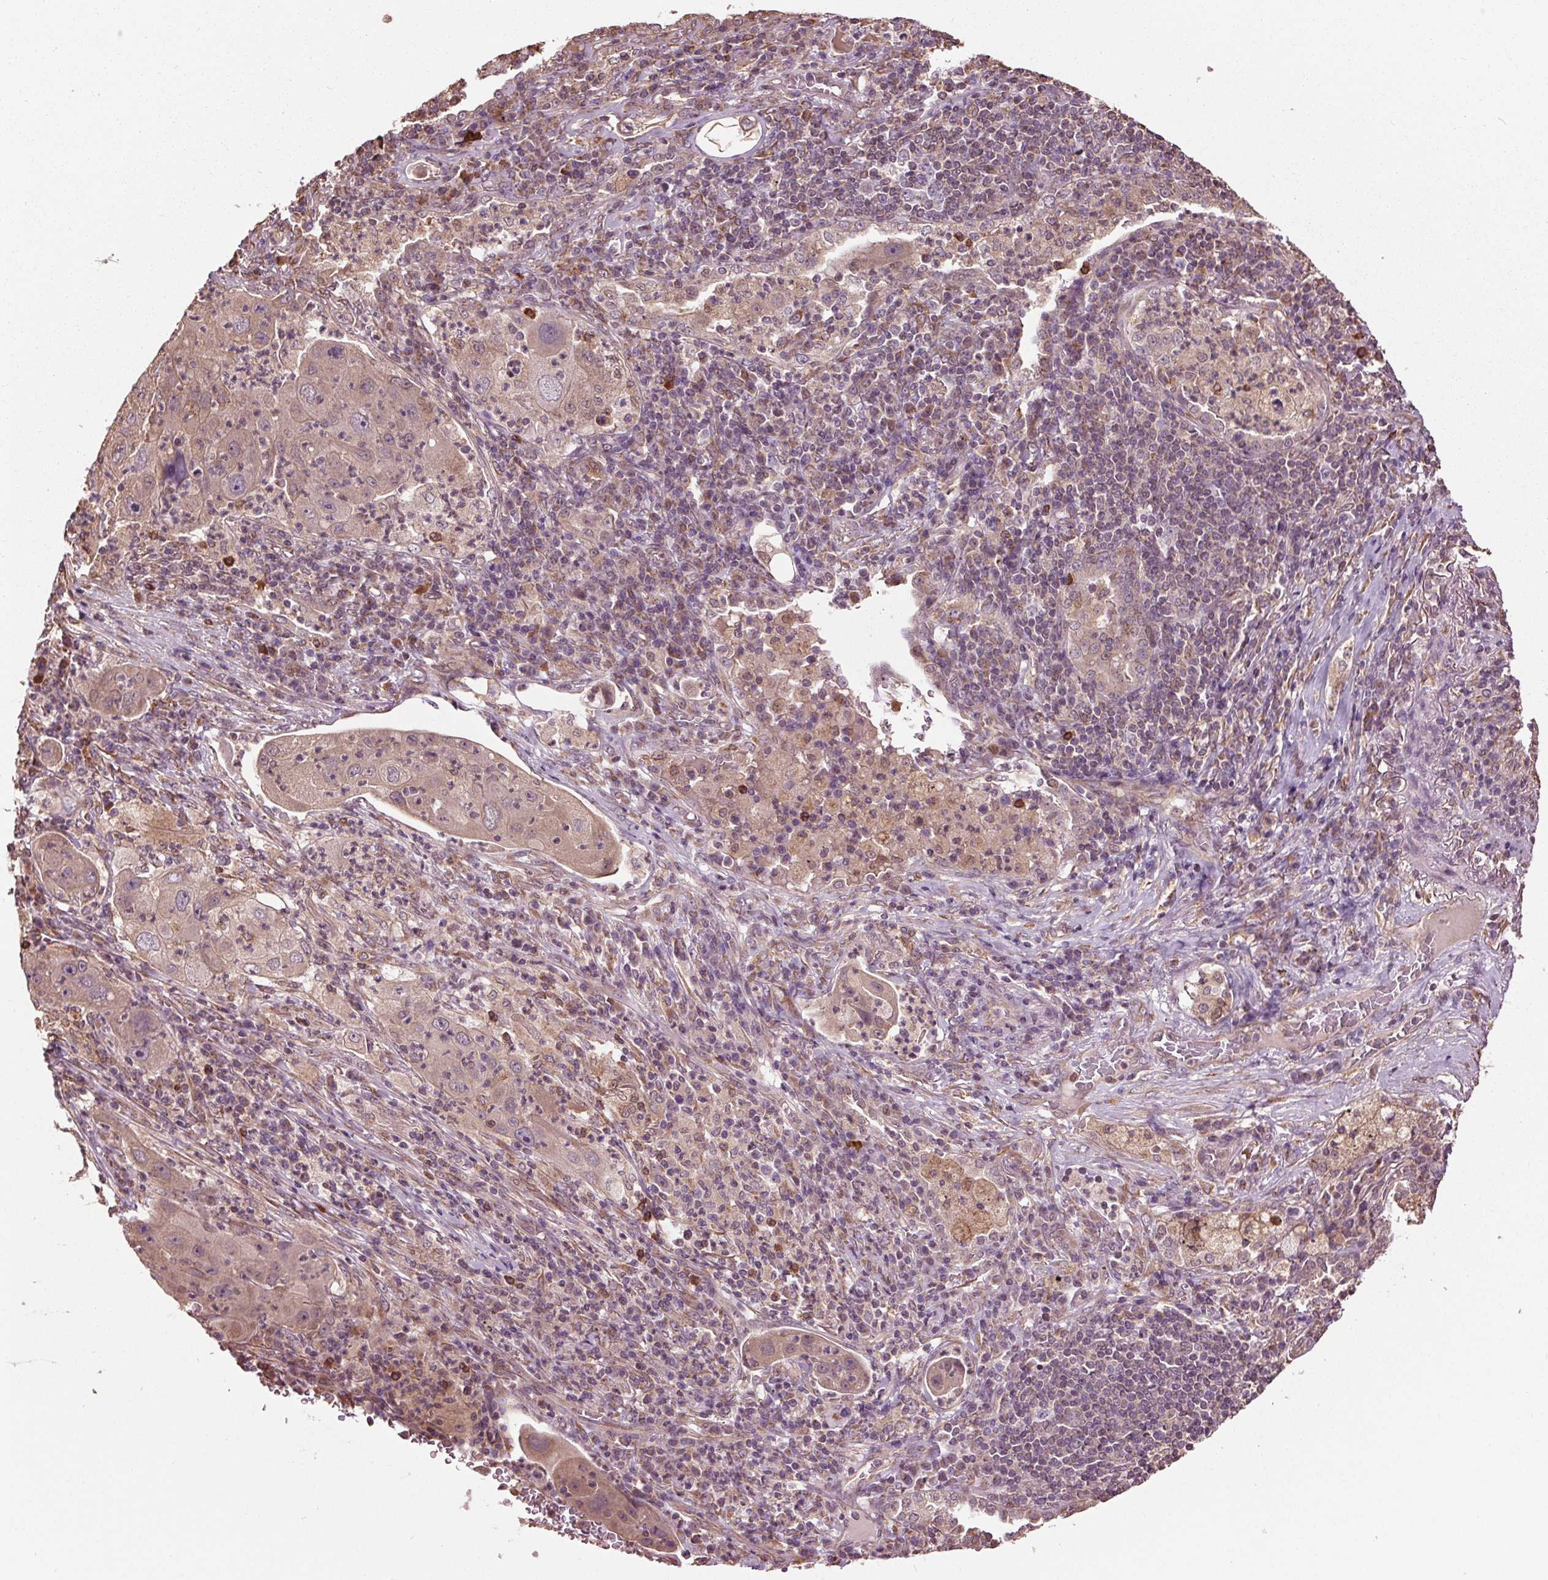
{"staining": {"intensity": "weak", "quantity": "25%-75%", "location": "cytoplasmic/membranous"}, "tissue": "lung cancer", "cell_type": "Tumor cells", "image_type": "cancer", "snomed": [{"axis": "morphology", "description": "Squamous cell carcinoma, NOS"}, {"axis": "topography", "description": "Lung"}], "caption": "Squamous cell carcinoma (lung) stained for a protein displays weak cytoplasmic/membranous positivity in tumor cells.", "gene": "RNPEP", "patient": {"sex": "female", "age": 59}}